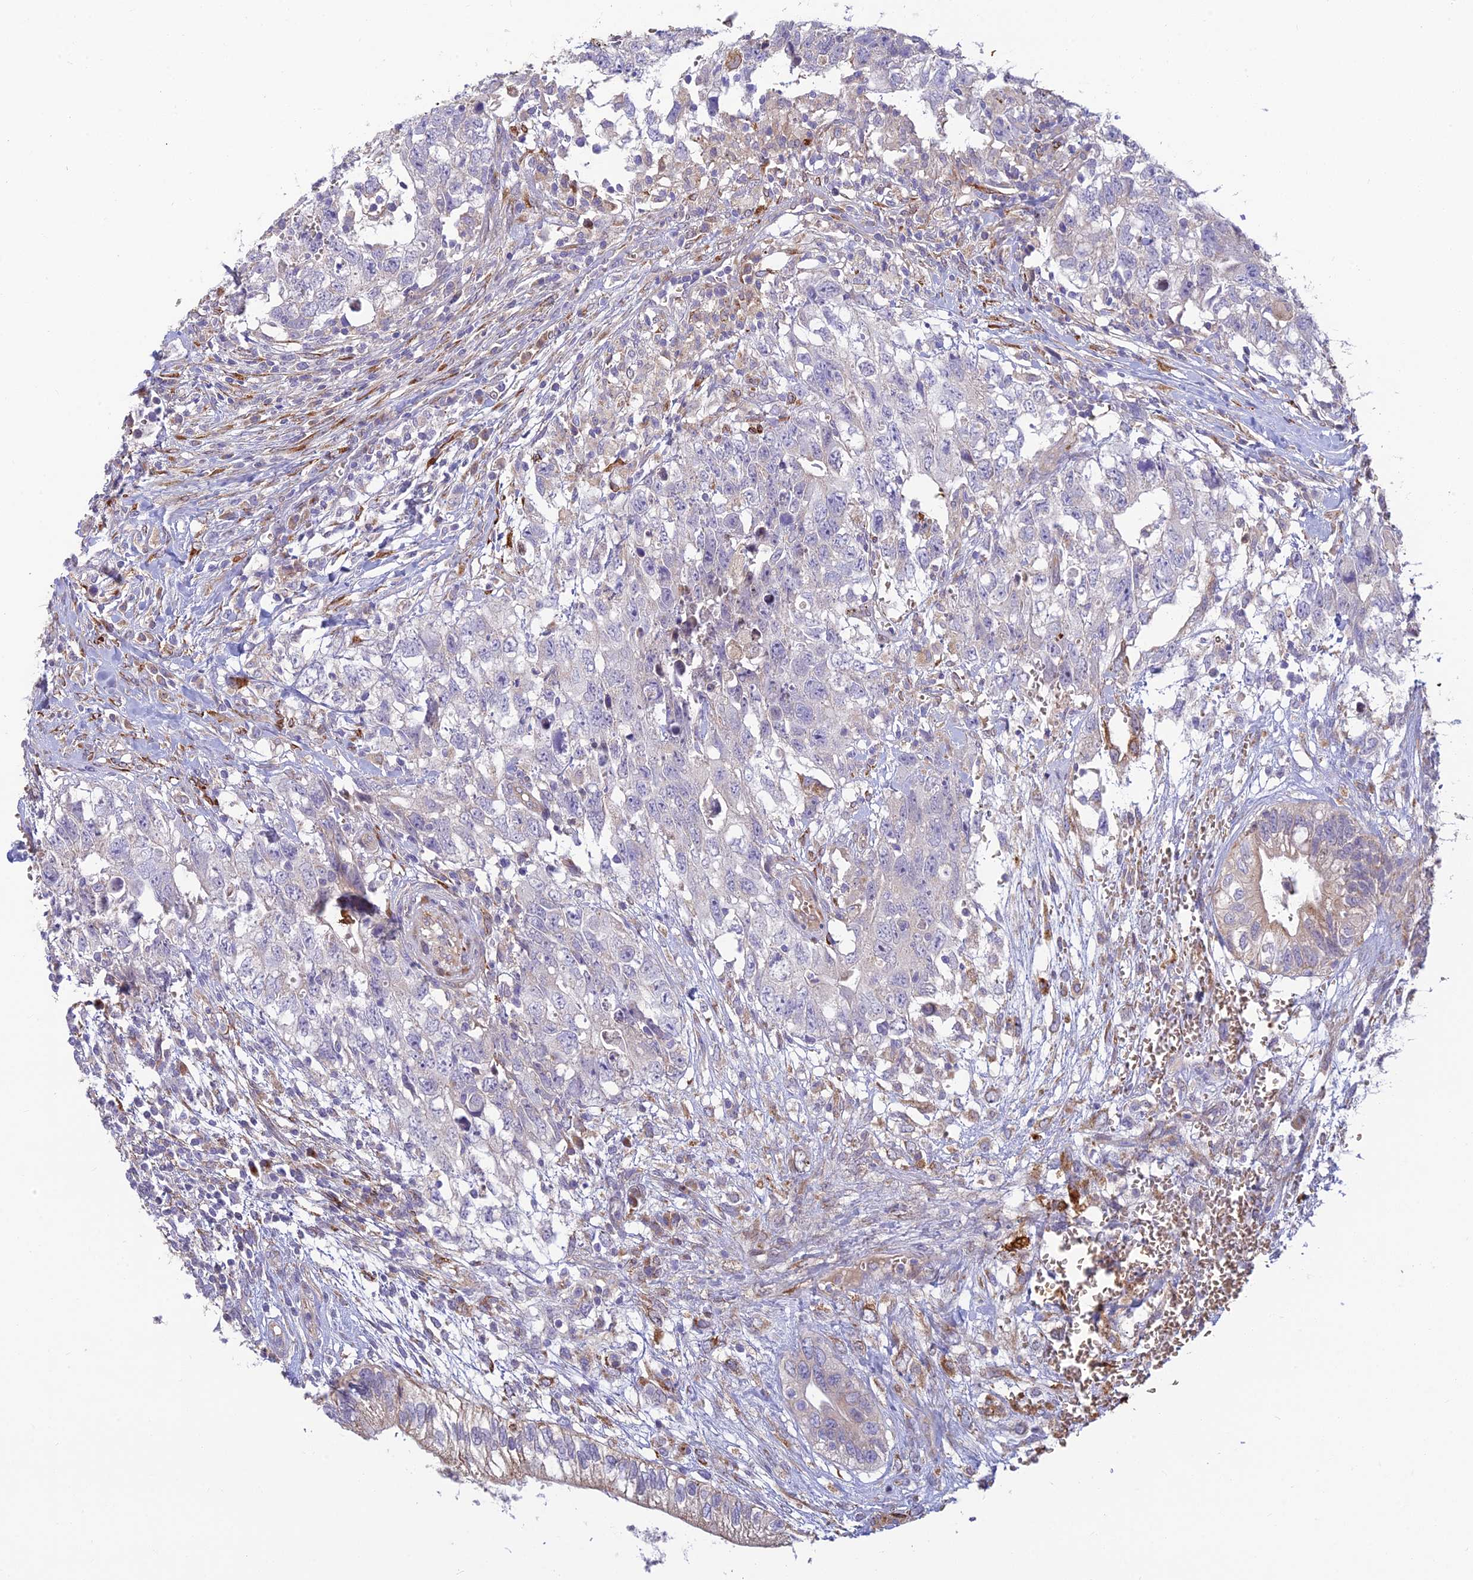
{"staining": {"intensity": "negative", "quantity": "none", "location": "none"}, "tissue": "testis cancer", "cell_type": "Tumor cells", "image_type": "cancer", "snomed": [{"axis": "morphology", "description": "Seminoma, NOS"}, {"axis": "morphology", "description": "Carcinoma, Embryonal, NOS"}, {"axis": "topography", "description": "Testis"}], "caption": "DAB immunohistochemical staining of seminoma (testis) demonstrates no significant expression in tumor cells.", "gene": "UFSP2", "patient": {"sex": "male", "age": 29}}